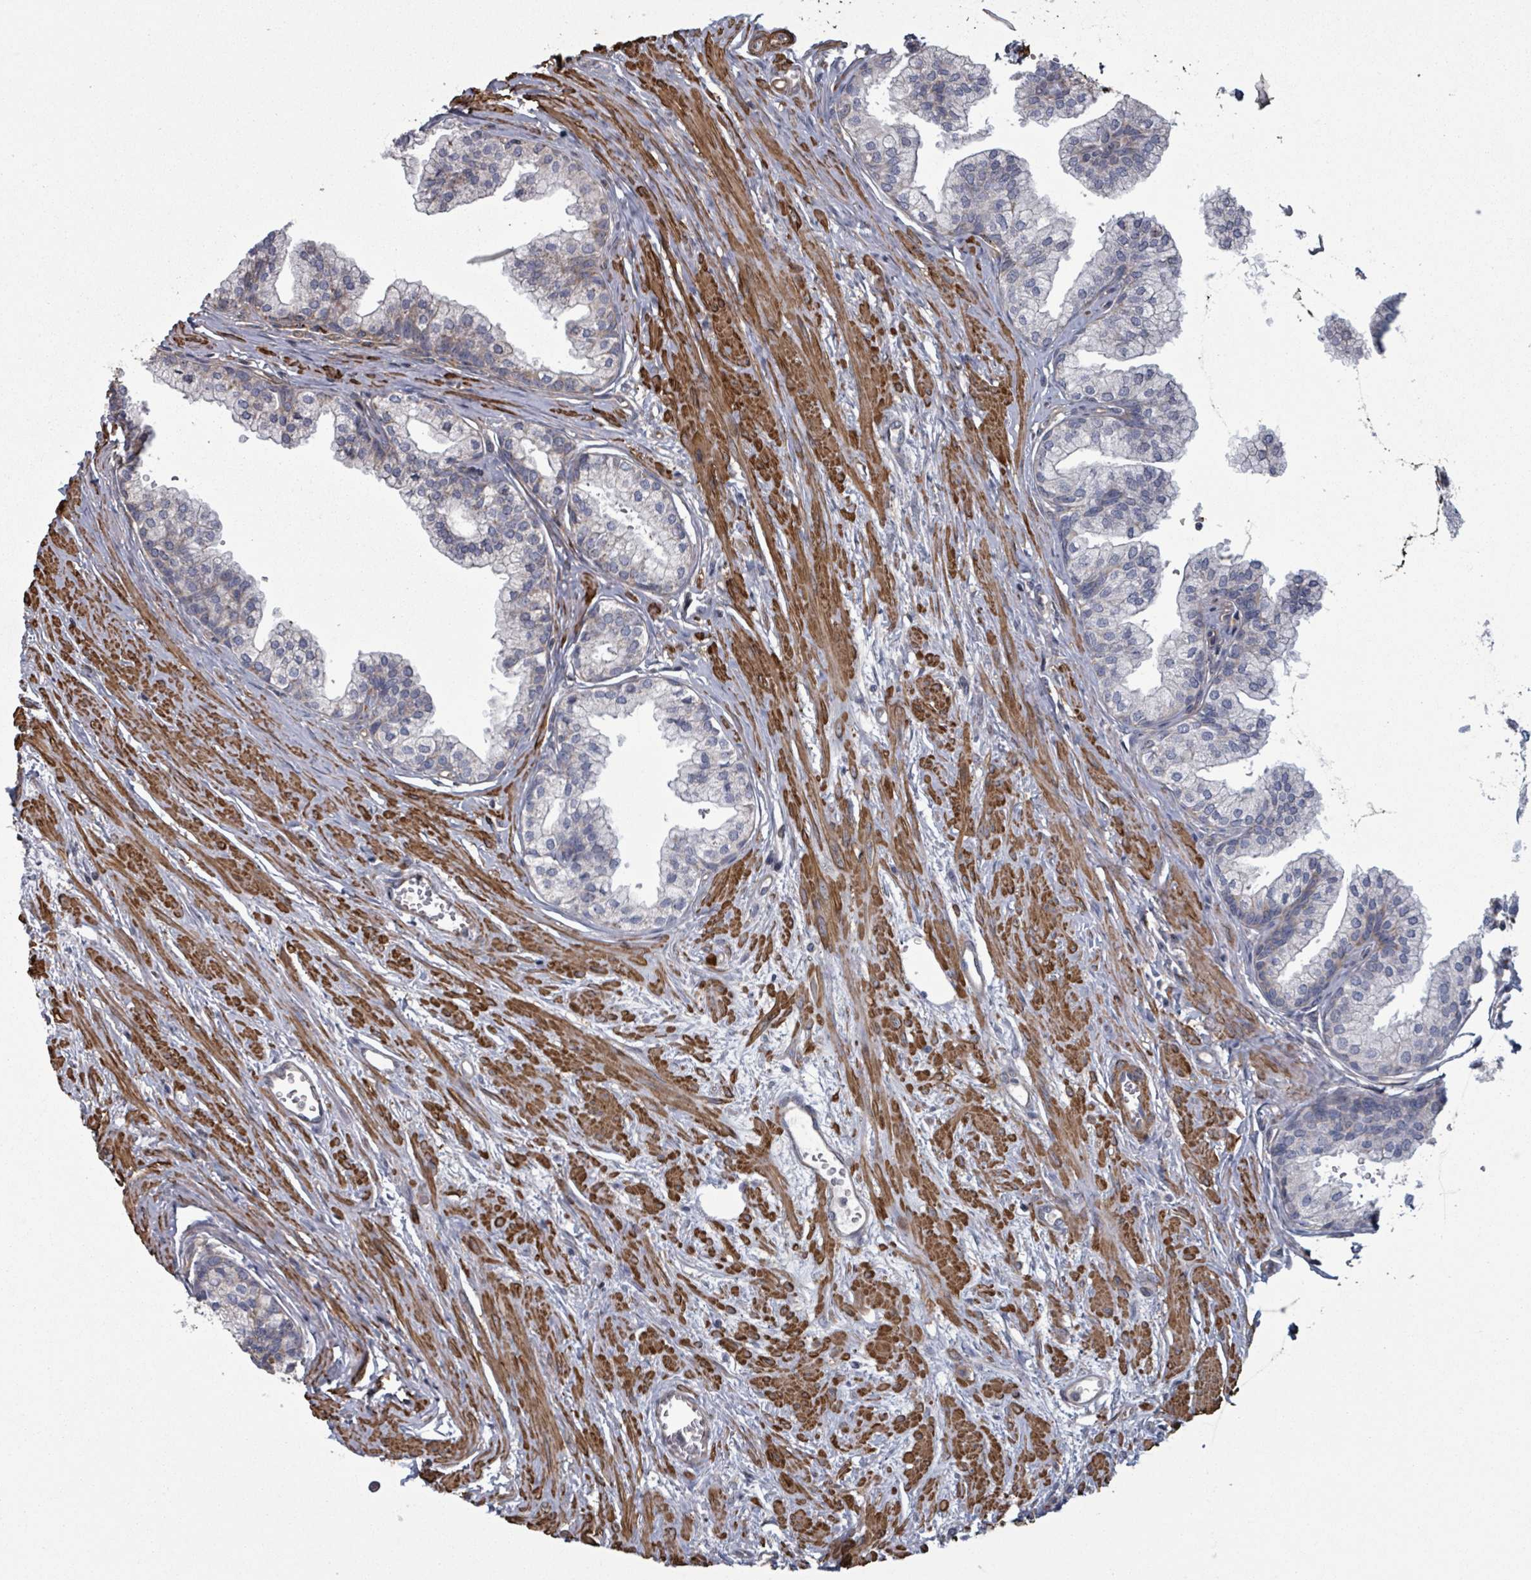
{"staining": {"intensity": "negative", "quantity": "none", "location": "none"}, "tissue": "prostate", "cell_type": "Glandular cells", "image_type": "normal", "snomed": [{"axis": "morphology", "description": "Normal tissue, NOS"}, {"axis": "topography", "description": "Prostate"}], "caption": "Immunohistochemistry (IHC) photomicrograph of normal prostate: prostate stained with DAB (3,3'-diaminobenzidine) displays no significant protein staining in glandular cells.", "gene": "ADCK1", "patient": {"sex": "male", "age": 60}}